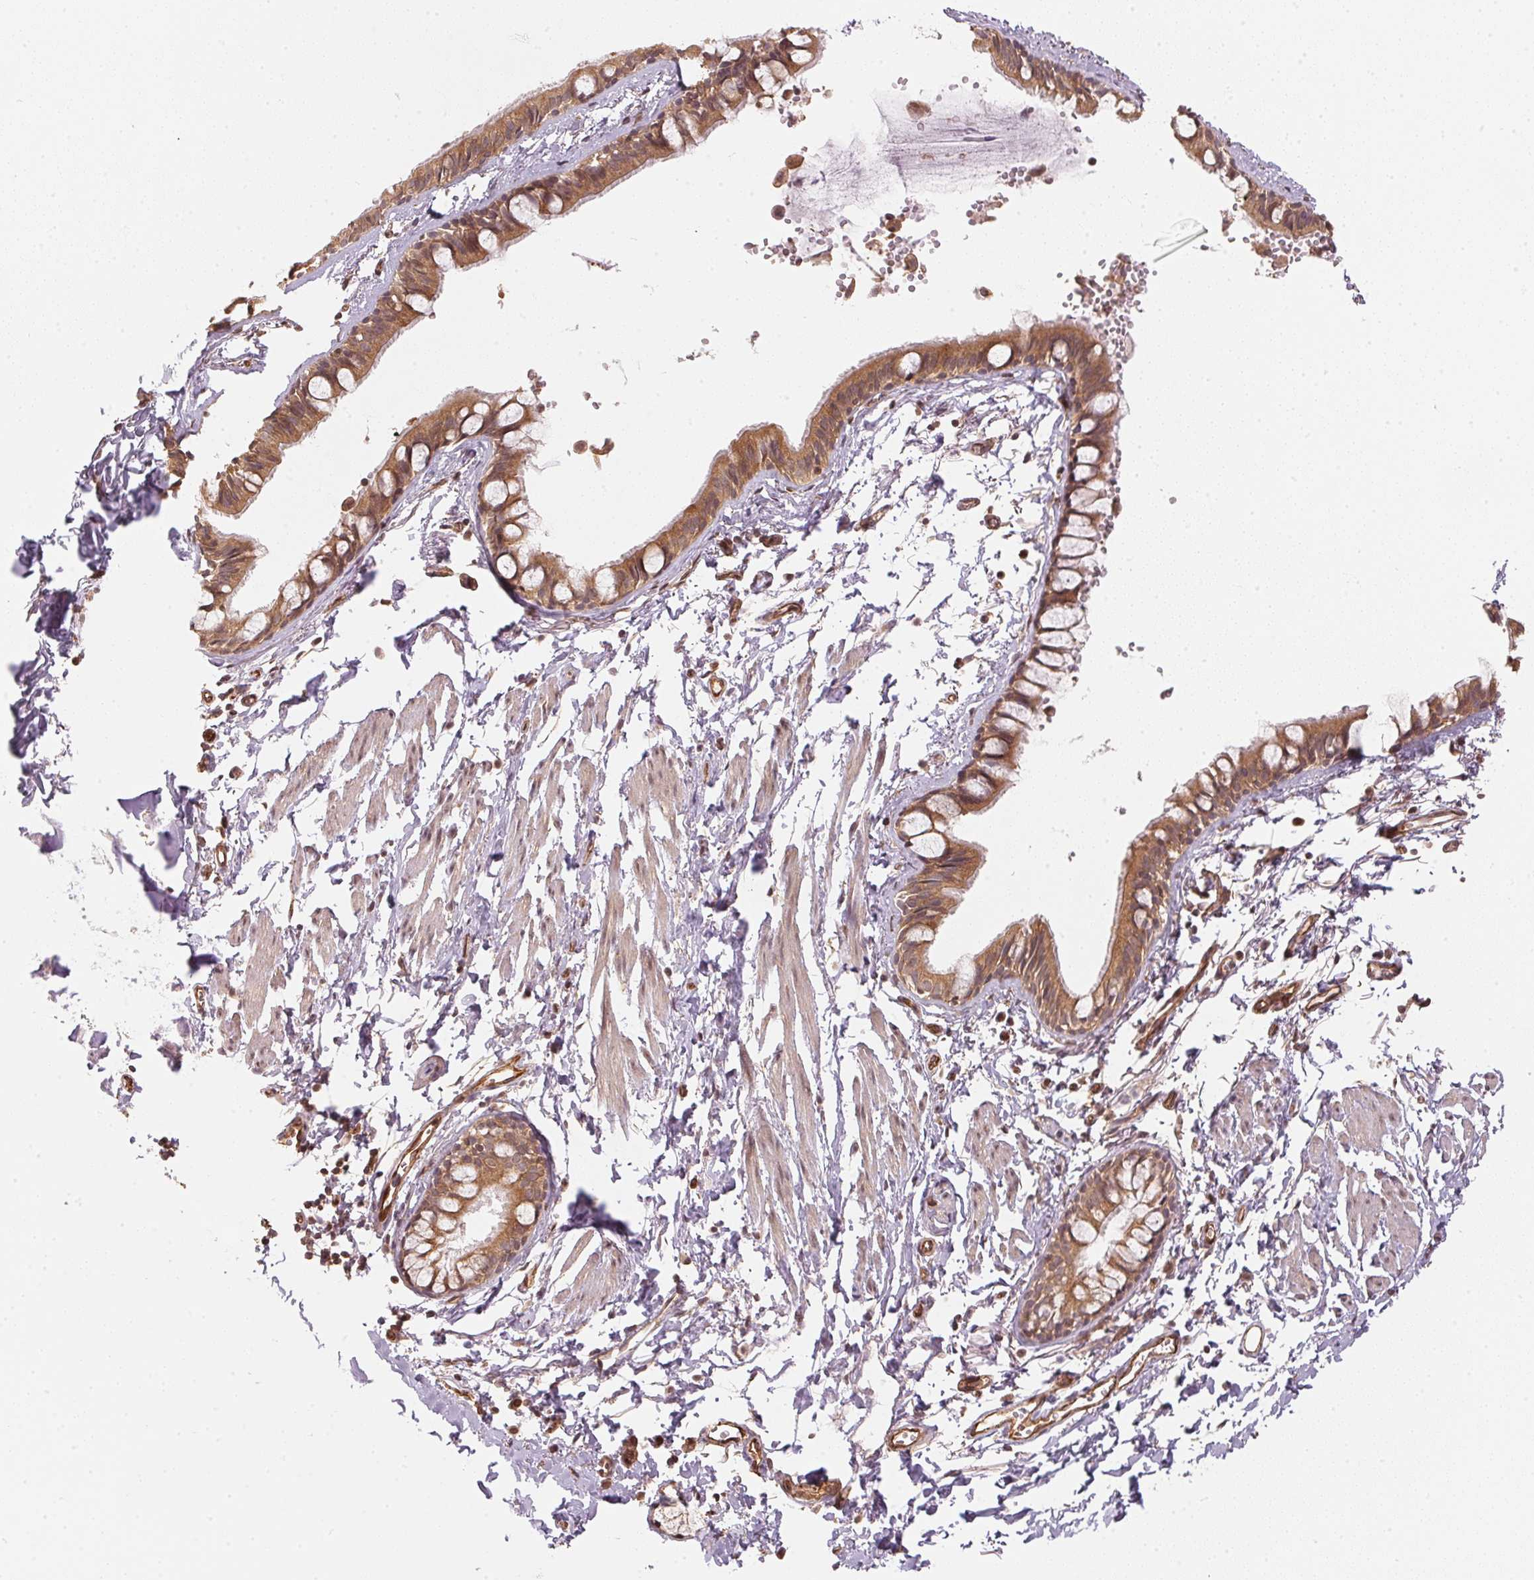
{"staining": {"intensity": "moderate", "quantity": ">75%", "location": "cytoplasmic/membranous"}, "tissue": "bronchus", "cell_type": "Respiratory epithelial cells", "image_type": "normal", "snomed": [{"axis": "morphology", "description": "Normal tissue, NOS"}, {"axis": "topography", "description": "Bronchus"}], "caption": "Moderate cytoplasmic/membranous protein positivity is appreciated in about >75% of respiratory epithelial cells in bronchus.", "gene": "STRN4", "patient": {"sex": "female", "age": 59}}